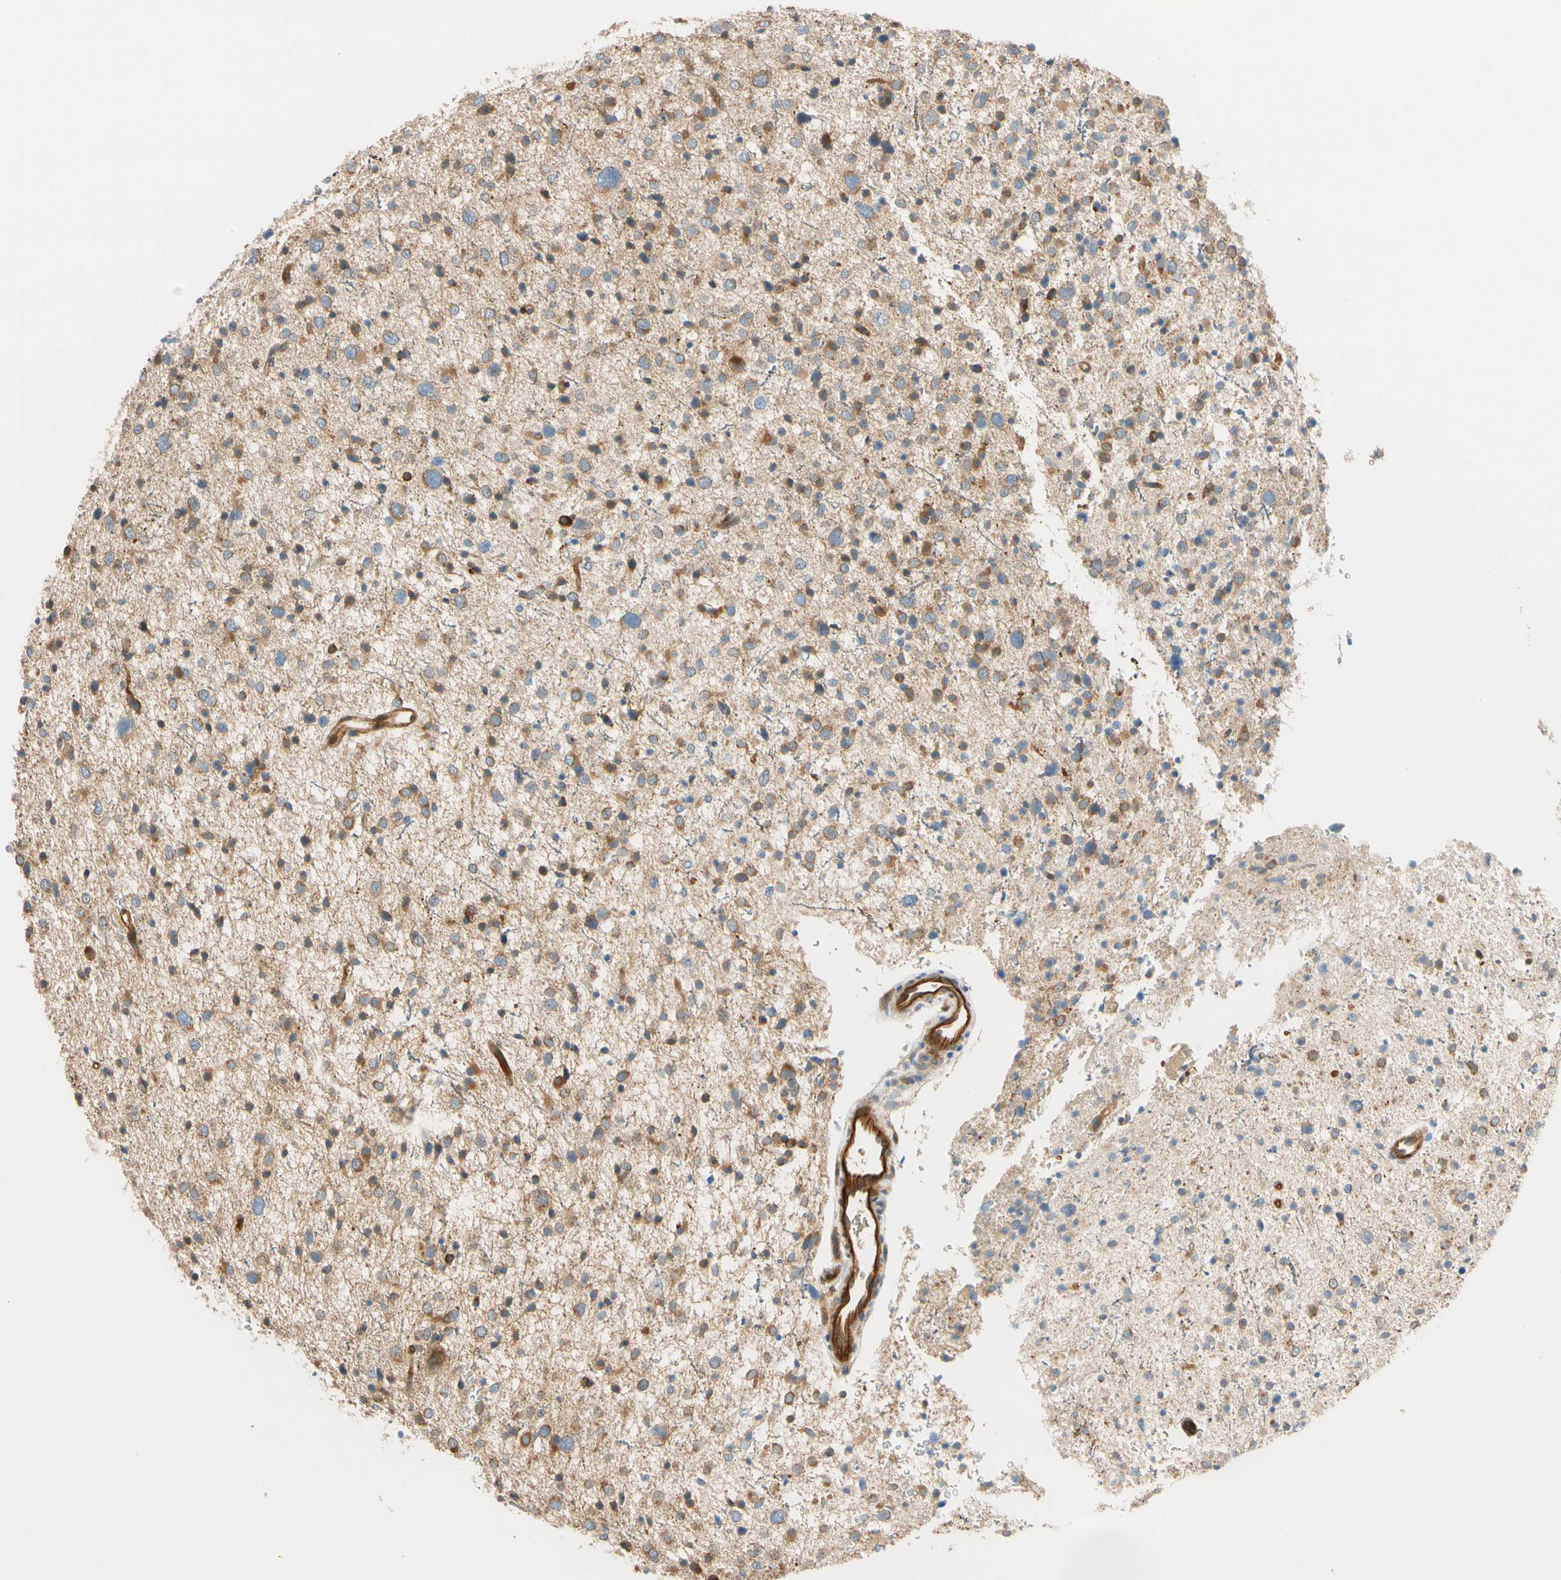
{"staining": {"intensity": "moderate", "quantity": "25%-75%", "location": "cytoplasmic/membranous"}, "tissue": "glioma", "cell_type": "Tumor cells", "image_type": "cancer", "snomed": [{"axis": "morphology", "description": "Glioma, malignant, Low grade"}, {"axis": "topography", "description": "Brain"}], "caption": "Malignant glioma (low-grade) tissue shows moderate cytoplasmic/membranous expression in about 25%-75% of tumor cells, visualized by immunohistochemistry.", "gene": "PARP14", "patient": {"sex": "female", "age": 37}}